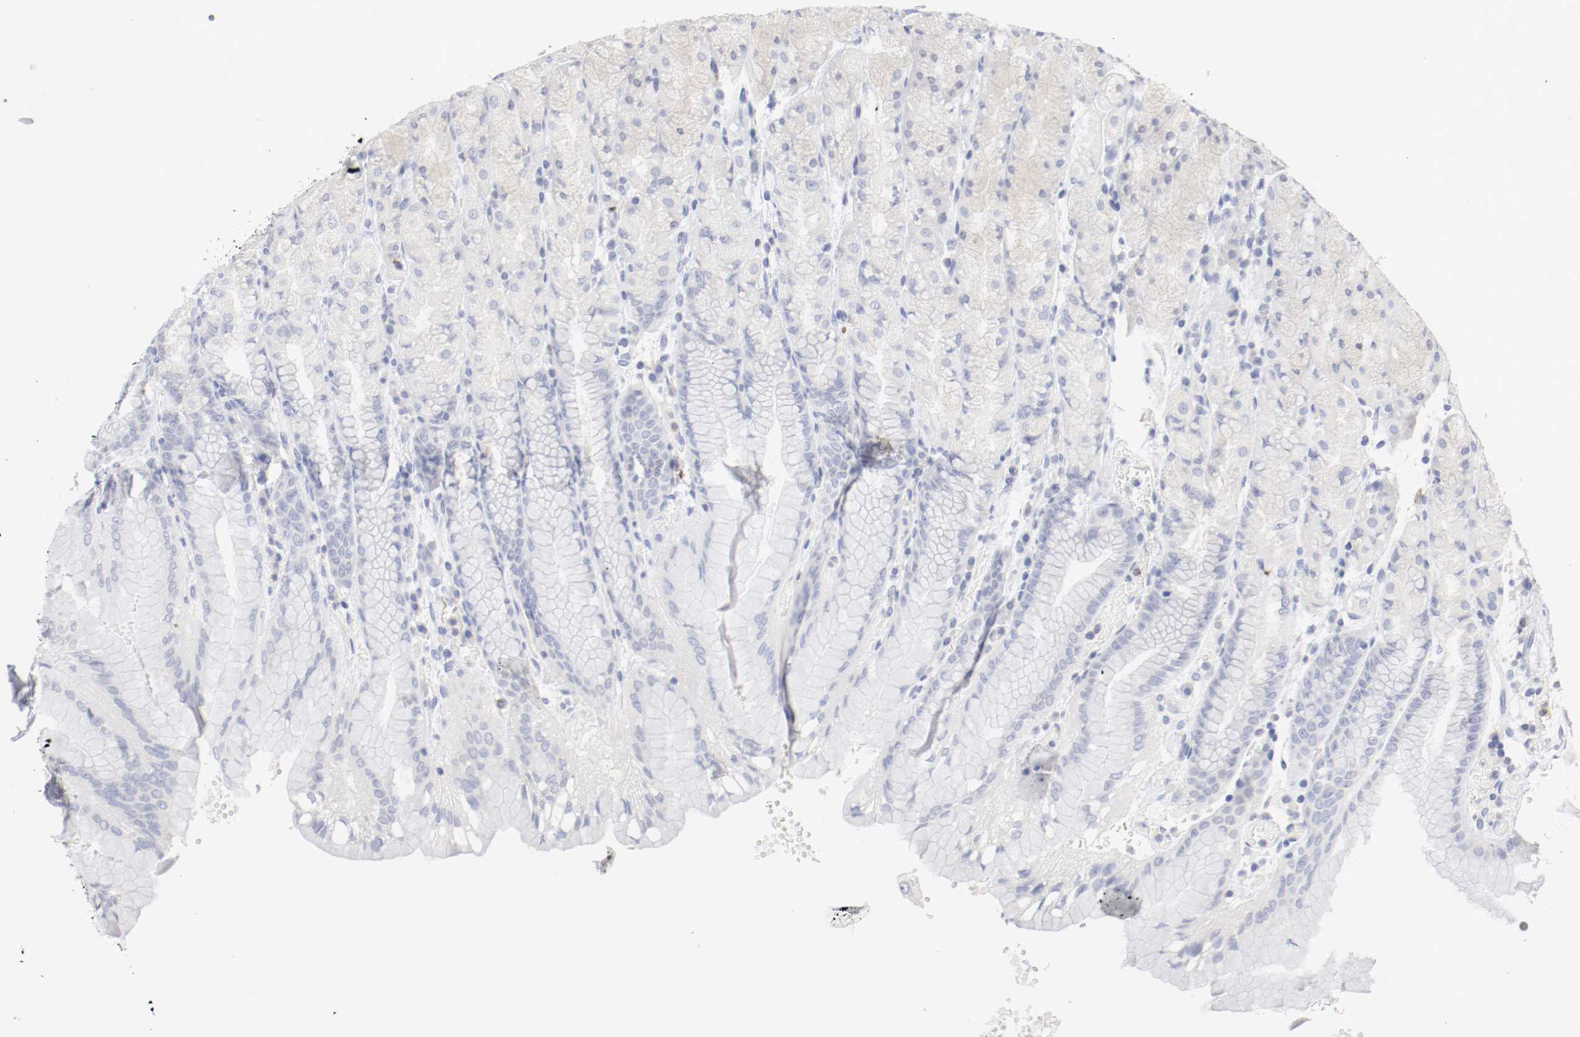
{"staining": {"intensity": "weak", "quantity": "<25%", "location": "cytoplasmic/membranous"}, "tissue": "stomach", "cell_type": "Glandular cells", "image_type": "normal", "snomed": [{"axis": "morphology", "description": "Normal tissue, NOS"}, {"axis": "topography", "description": "Stomach, upper"}, {"axis": "topography", "description": "Stomach"}], "caption": "Immunohistochemistry of benign human stomach reveals no staining in glandular cells.", "gene": "ITGAX", "patient": {"sex": "male", "age": 76}}